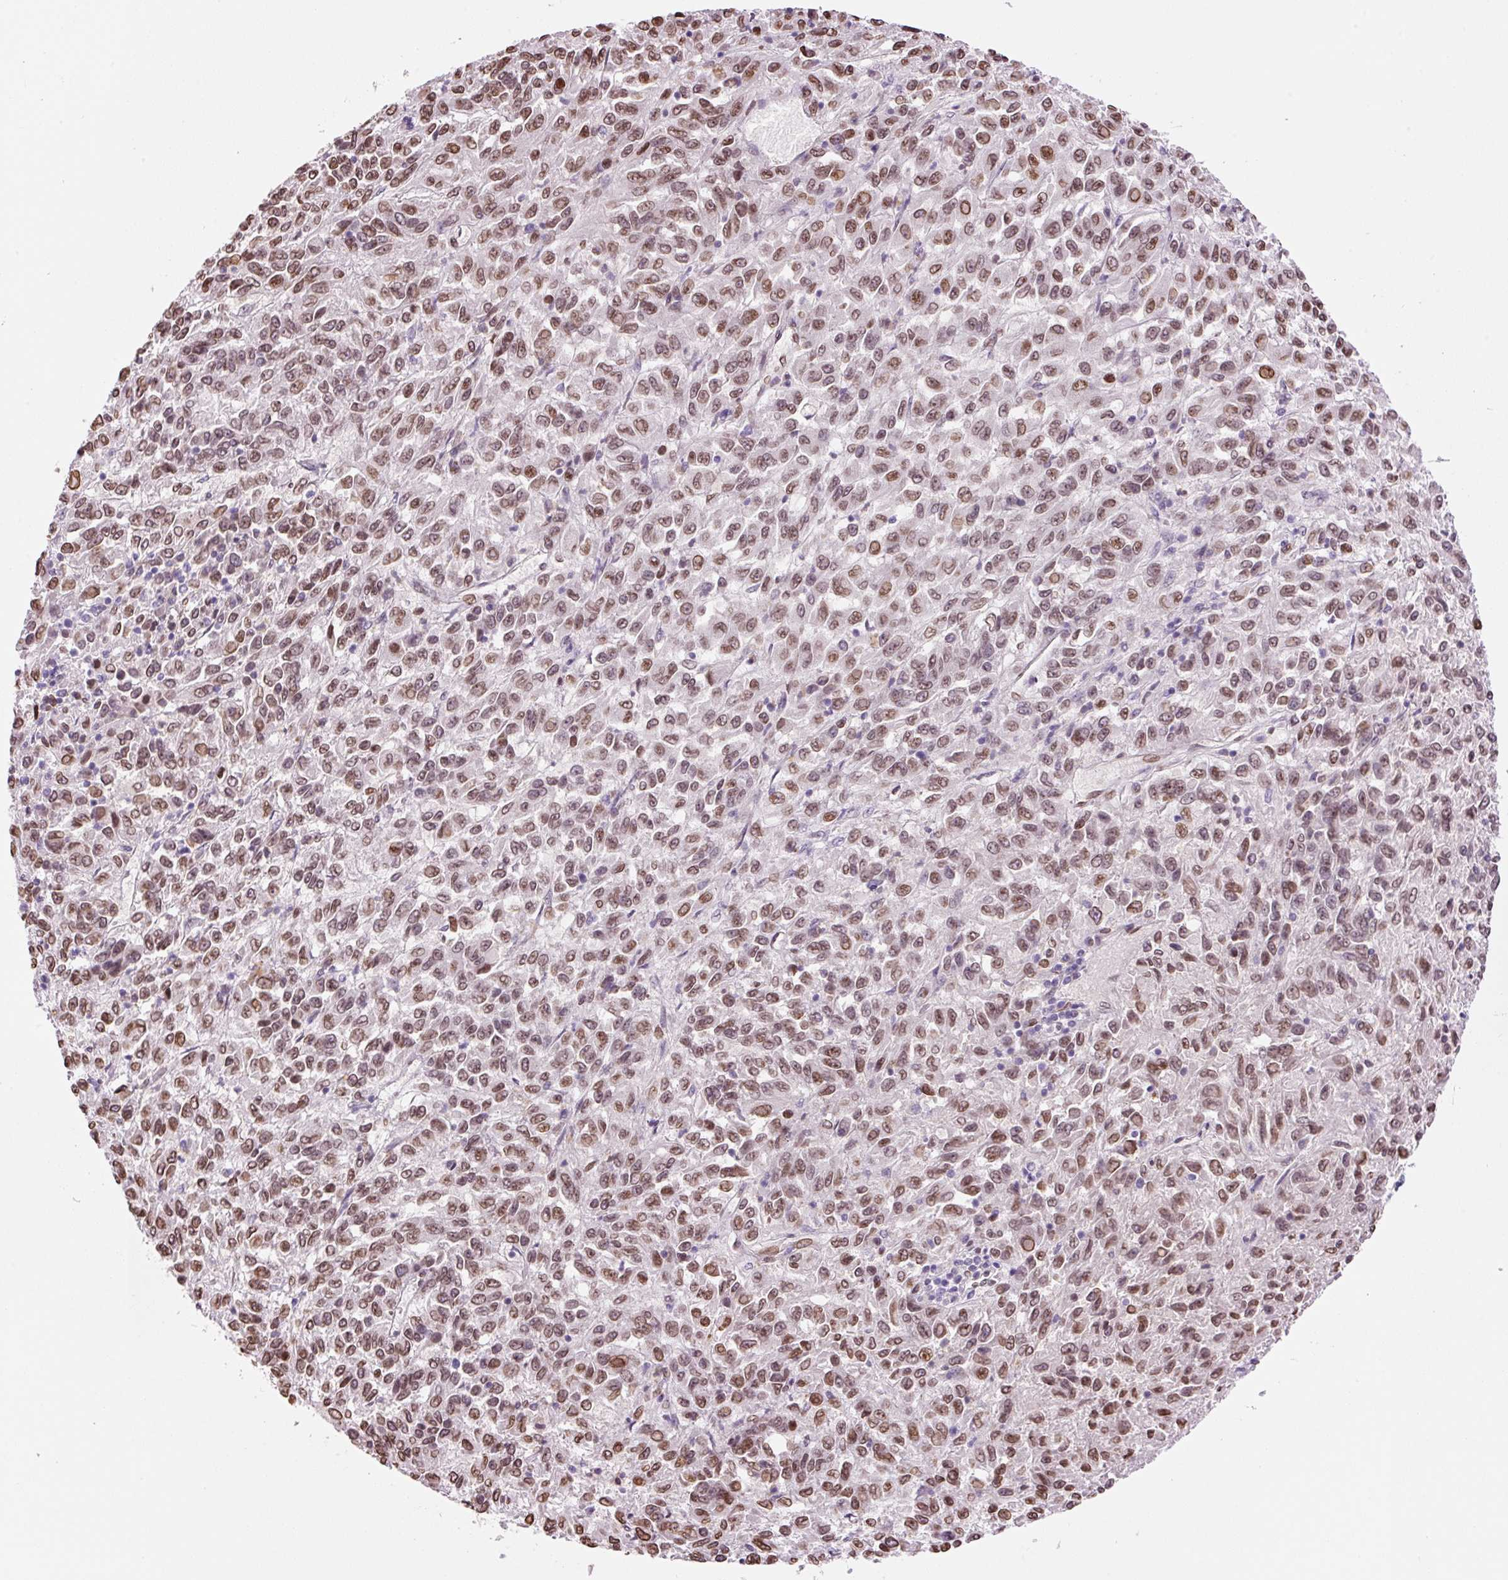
{"staining": {"intensity": "moderate", "quantity": ">75%", "location": "cytoplasmic/membranous,nuclear"}, "tissue": "melanoma", "cell_type": "Tumor cells", "image_type": "cancer", "snomed": [{"axis": "morphology", "description": "Malignant melanoma, Metastatic site"}, {"axis": "topography", "description": "Lung"}], "caption": "Moderate cytoplasmic/membranous and nuclear positivity is appreciated in approximately >75% of tumor cells in malignant melanoma (metastatic site). The staining is performed using DAB (3,3'-diaminobenzidine) brown chromogen to label protein expression. The nuclei are counter-stained blue using hematoxylin.", "gene": "ZNF224", "patient": {"sex": "male", "age": 64}}